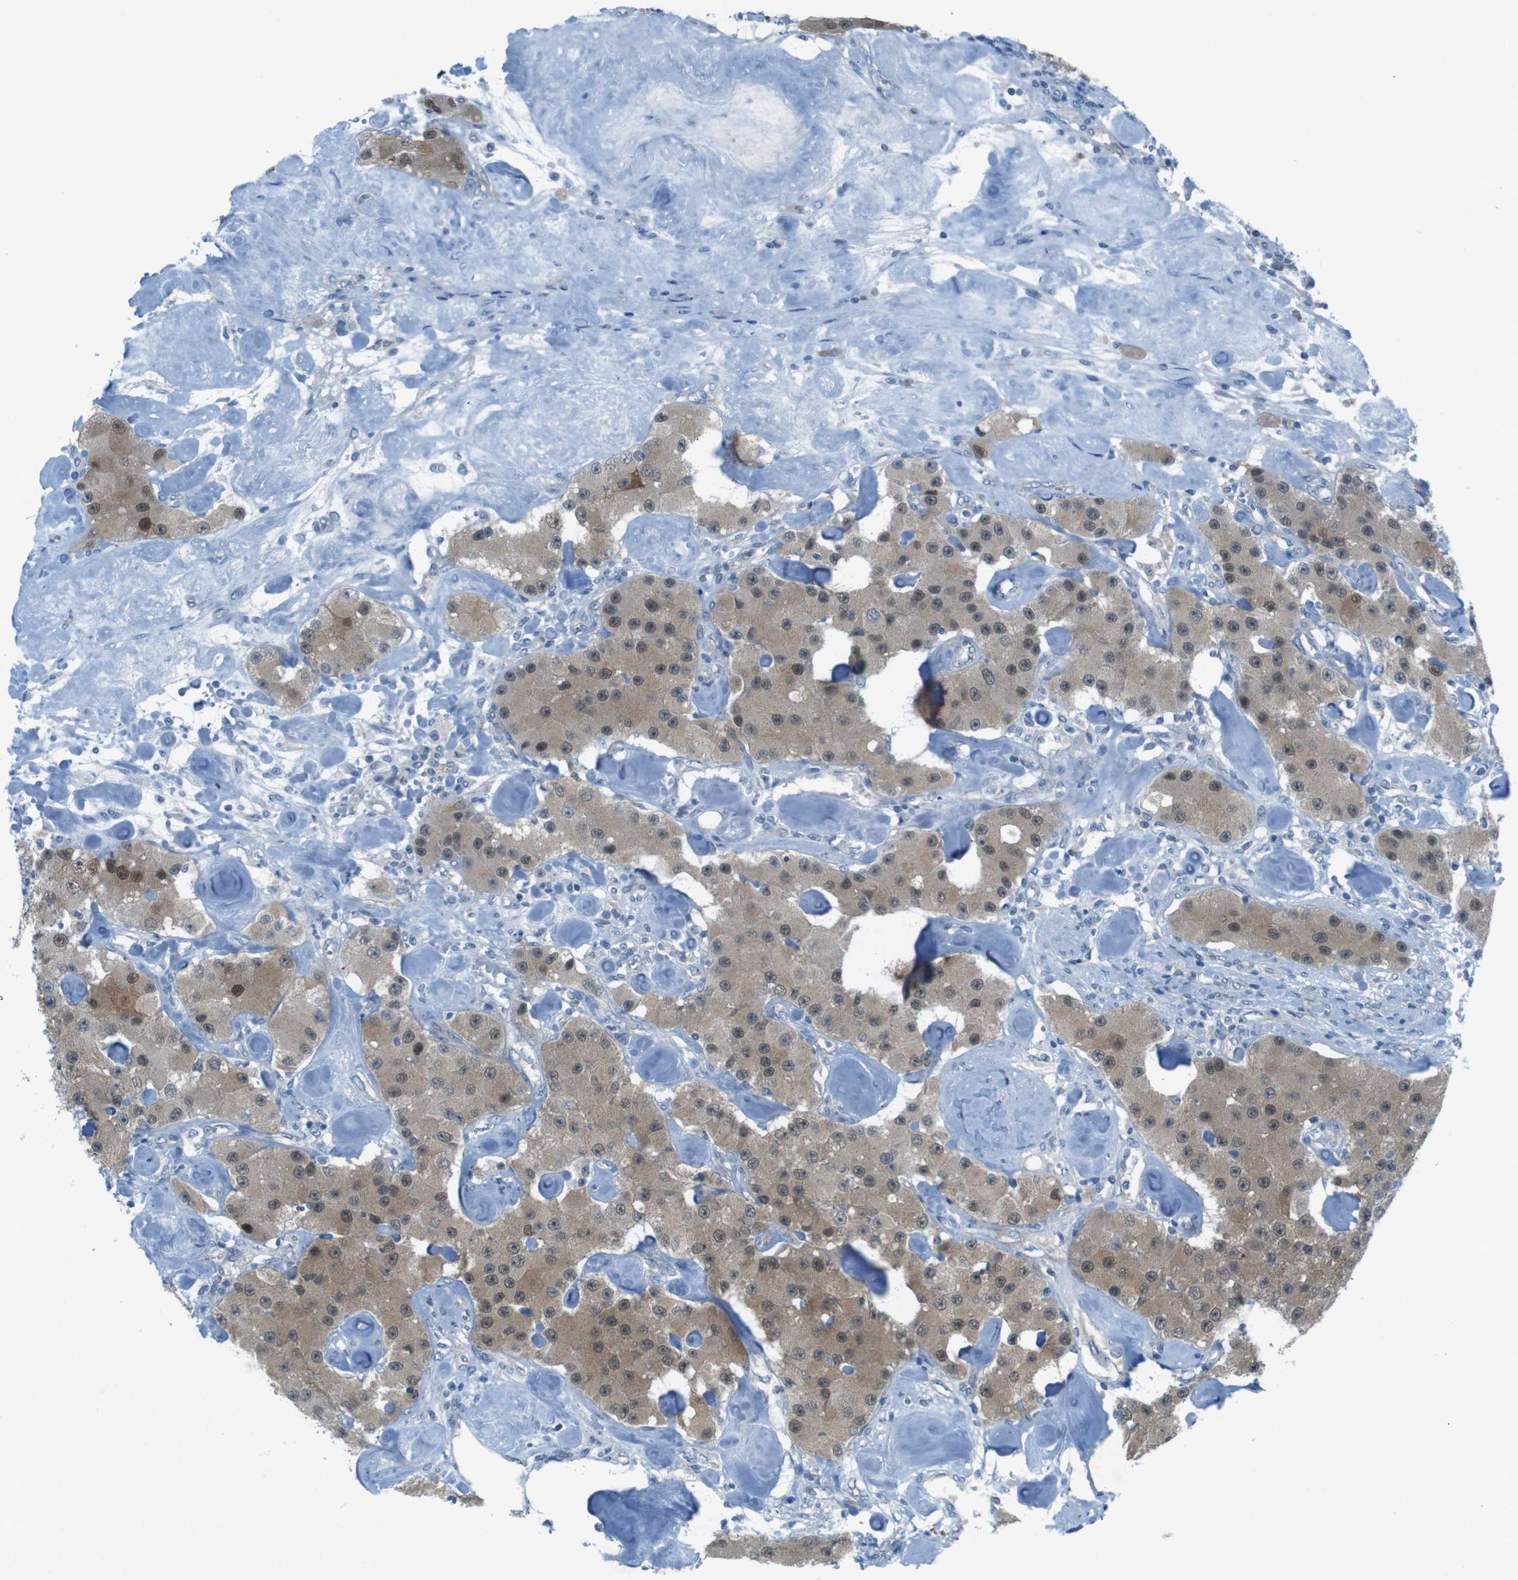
{"staining": {"intensity": "moderate", "quantity": ">75%", "location": "cytoplasmic/membranous"}, "tissue": "carcinoid", "cell_type": "Tumor cells", "image_type": "cancer", "snomed": [{"axis": "morphology", "description": "Carcinoid, malignant, NOS"}, {"axis": "topography", "description": "Pancreas"}], "caption": "Human carcinoid (malignant) stained for a protein (brown) shows moderate cytoplasmic/membranous positive staining in approximately >75% of tumor cells.", "gene": "ZDHHC20", "patient": {"sex": "male", "age": 41}}